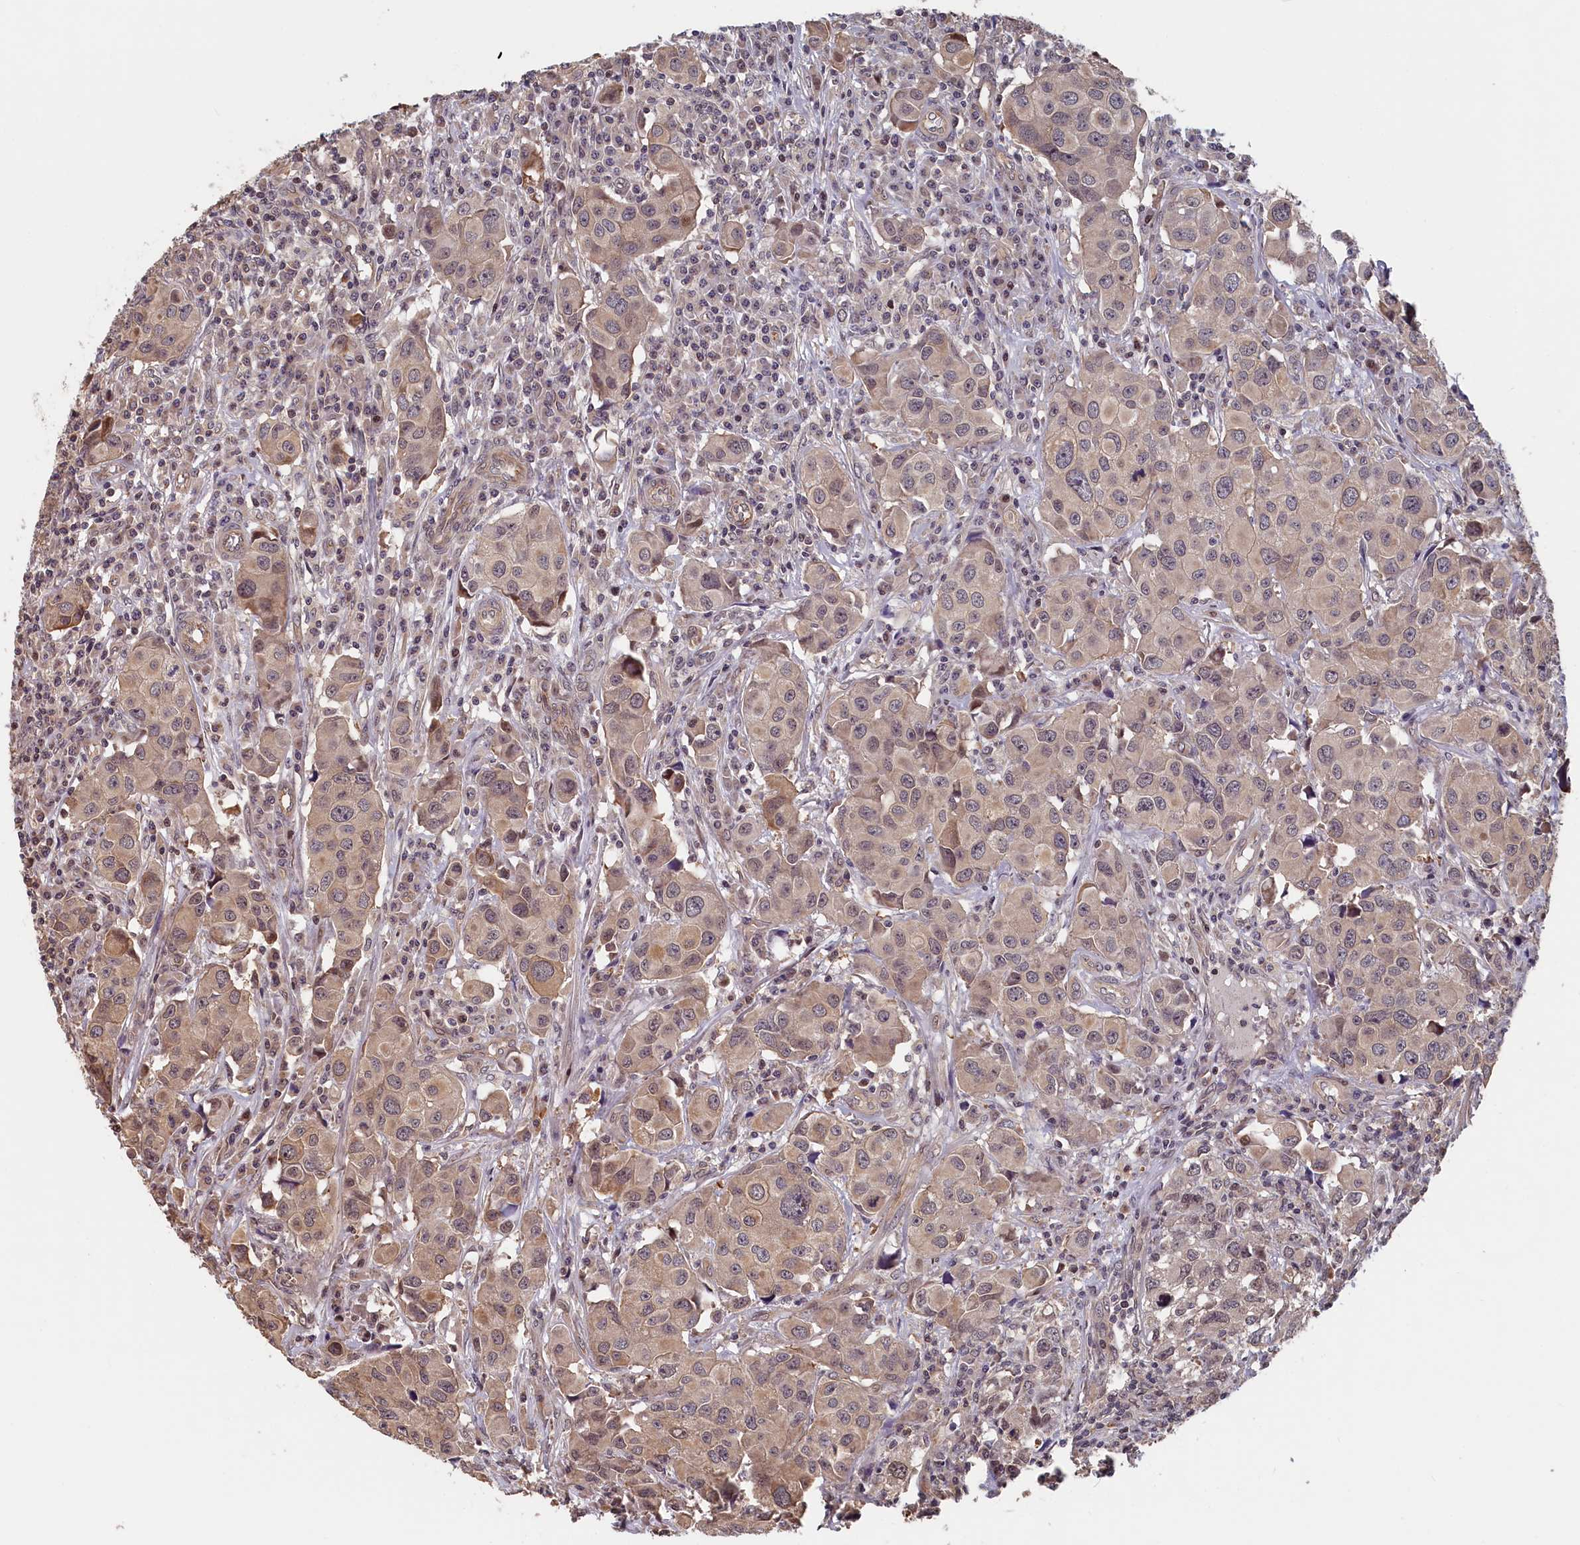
{"staining": {"intensity": "weak", "quantity": "25%-75%", "location": "cytoplasmic/membranous,nuclear"}, "tissue": "urothelial cancer", "cell_type": "Tumor cells", "image_type": "cancer", "snomed": [{"axis": "morphology", "description": "Urothelial carcinoma, High grade"}, {"axis": "topography", "description": "Urinary bladder"}], "caption": "Weak cytoplasmic/membranous and nuclear expression is seen in about 25%-75% of tumor cells in high-grade urothelial carcinoma.", "gene": "TMEM116", "patient": {"sex": "female", "age": 75}}